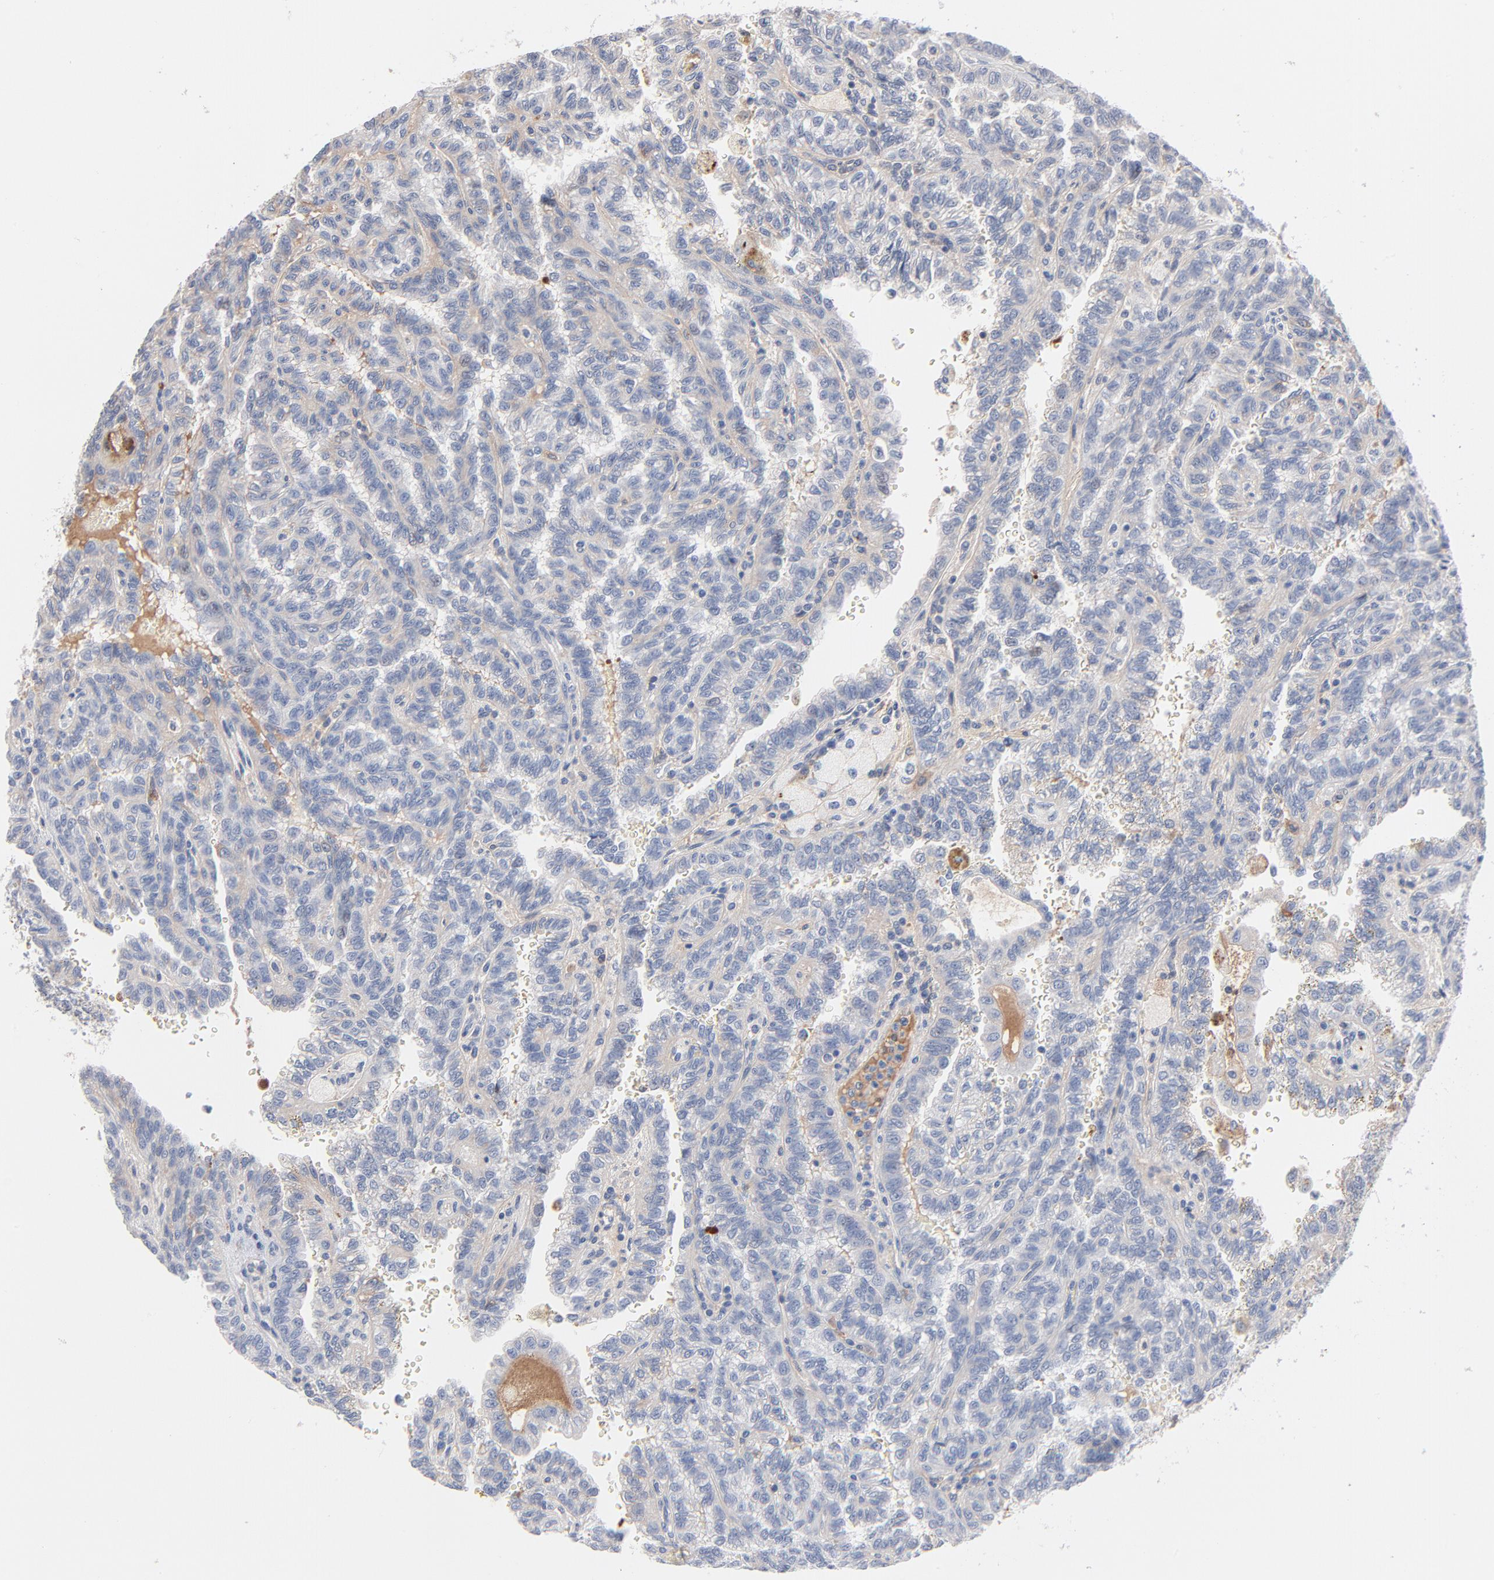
{"staining": {"intensity": "weak", "quantity": "<25%", "location": "cytoplasmic/membranous"}, "tissue": "renal cancer", "cell_type": "Tumor cells", "image_type": "cancer", "snomed": [{"axis": "morphology", "description": "Inflammation, NOS"}, {"axis": "morphology", "description": "Adenocarcinoma, NOS"}, {"axis": "topography", "description": "Kidney"}], "caption": "The IHC micrograph has no significant staining in tumor cells of adenocarcinoma (renal) tissue.", "gene": "SERPINA4", "patient": {"sex": "male", "age": 68}}